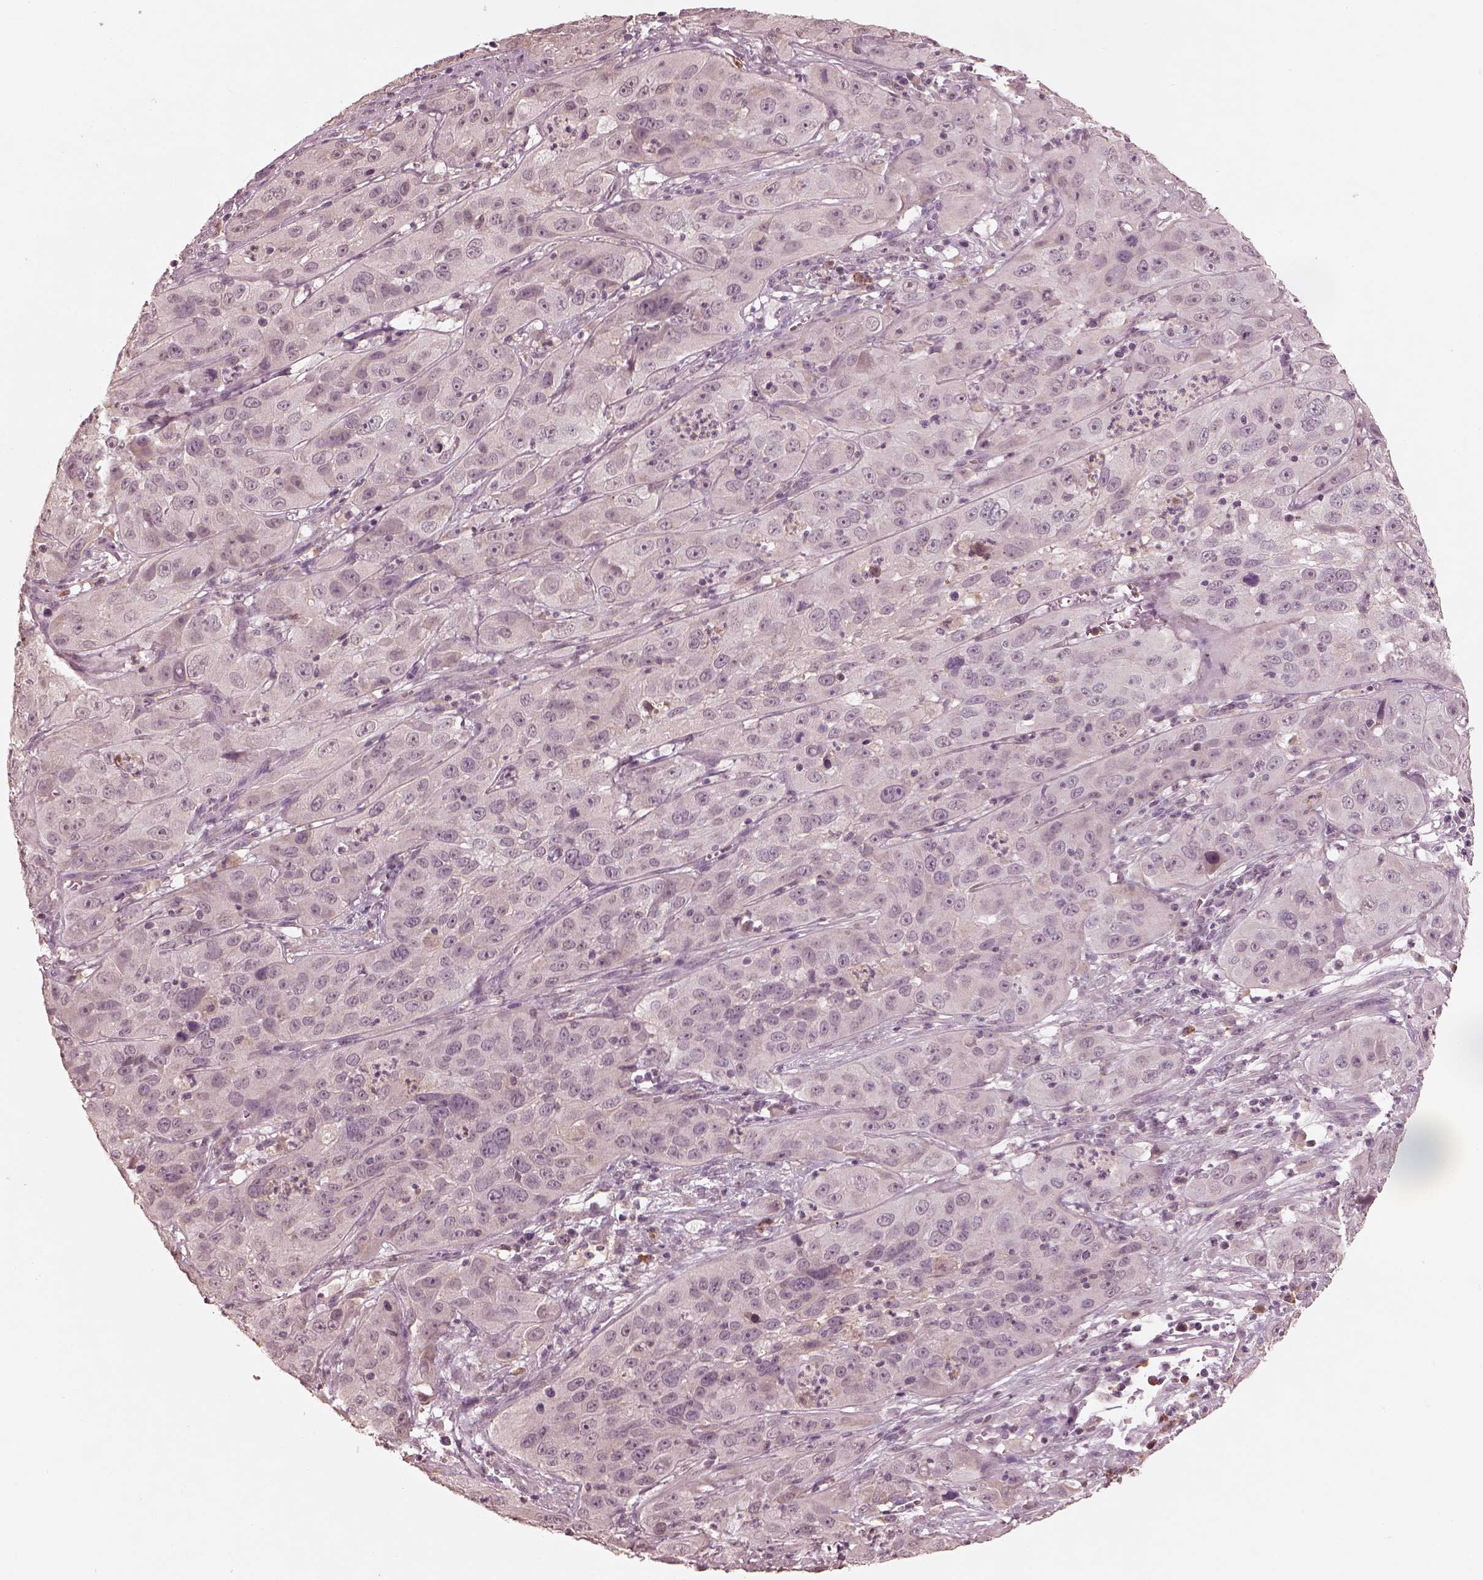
{"staining": {"intensity": "negative", "quantity": "none", "location": "none"}, "tissue": "cervical cancer", "cell_type": "Tumor cells", "image_type": "cancer", "snomed": [{"axis": "morphology", "description": "Squamous cell carcinoma, NOS"}, {"axis": "topography", "description": "Cervix"}], "caption": "Cervical cancer stained for a protein using immunohistochemistry demonstrates no expression tumor cells.", "gene": "CALR3", "patient": {"sex": "female", "age": 32}}